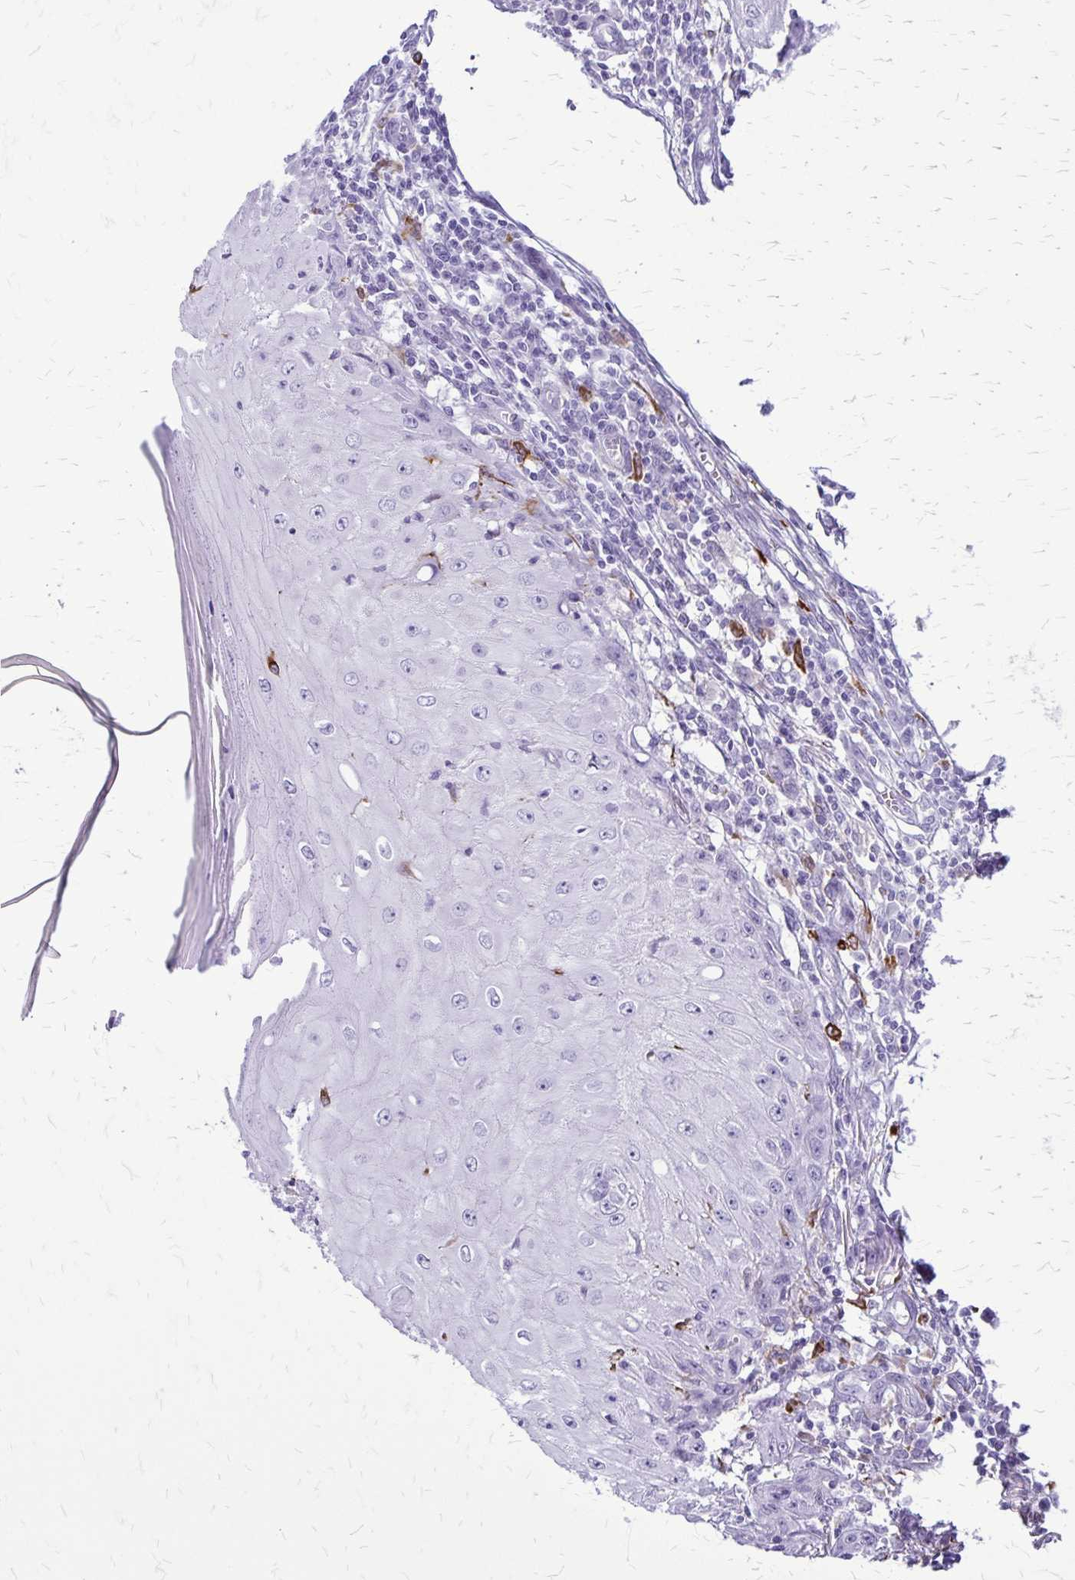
{"staining": {"intensity": "negative", "quantity": "none", "location": "none"}, "tissue": "skin cancer", "cell_type": "Tumor cells", "image_type": "cancer", "snomed": [{"axis": "morphology", "description": "Squamous cell carcinoma, NOS"}, {"axis": "topography", "description": "Skin"}], "caption": "This is an immunohistochemistry (IHC) histopathology image of skin squamous cell carcinoma. There is no staining in tumor cells.", "gene": "RTN1", "patient": {"sex": "female", "age": 73}}